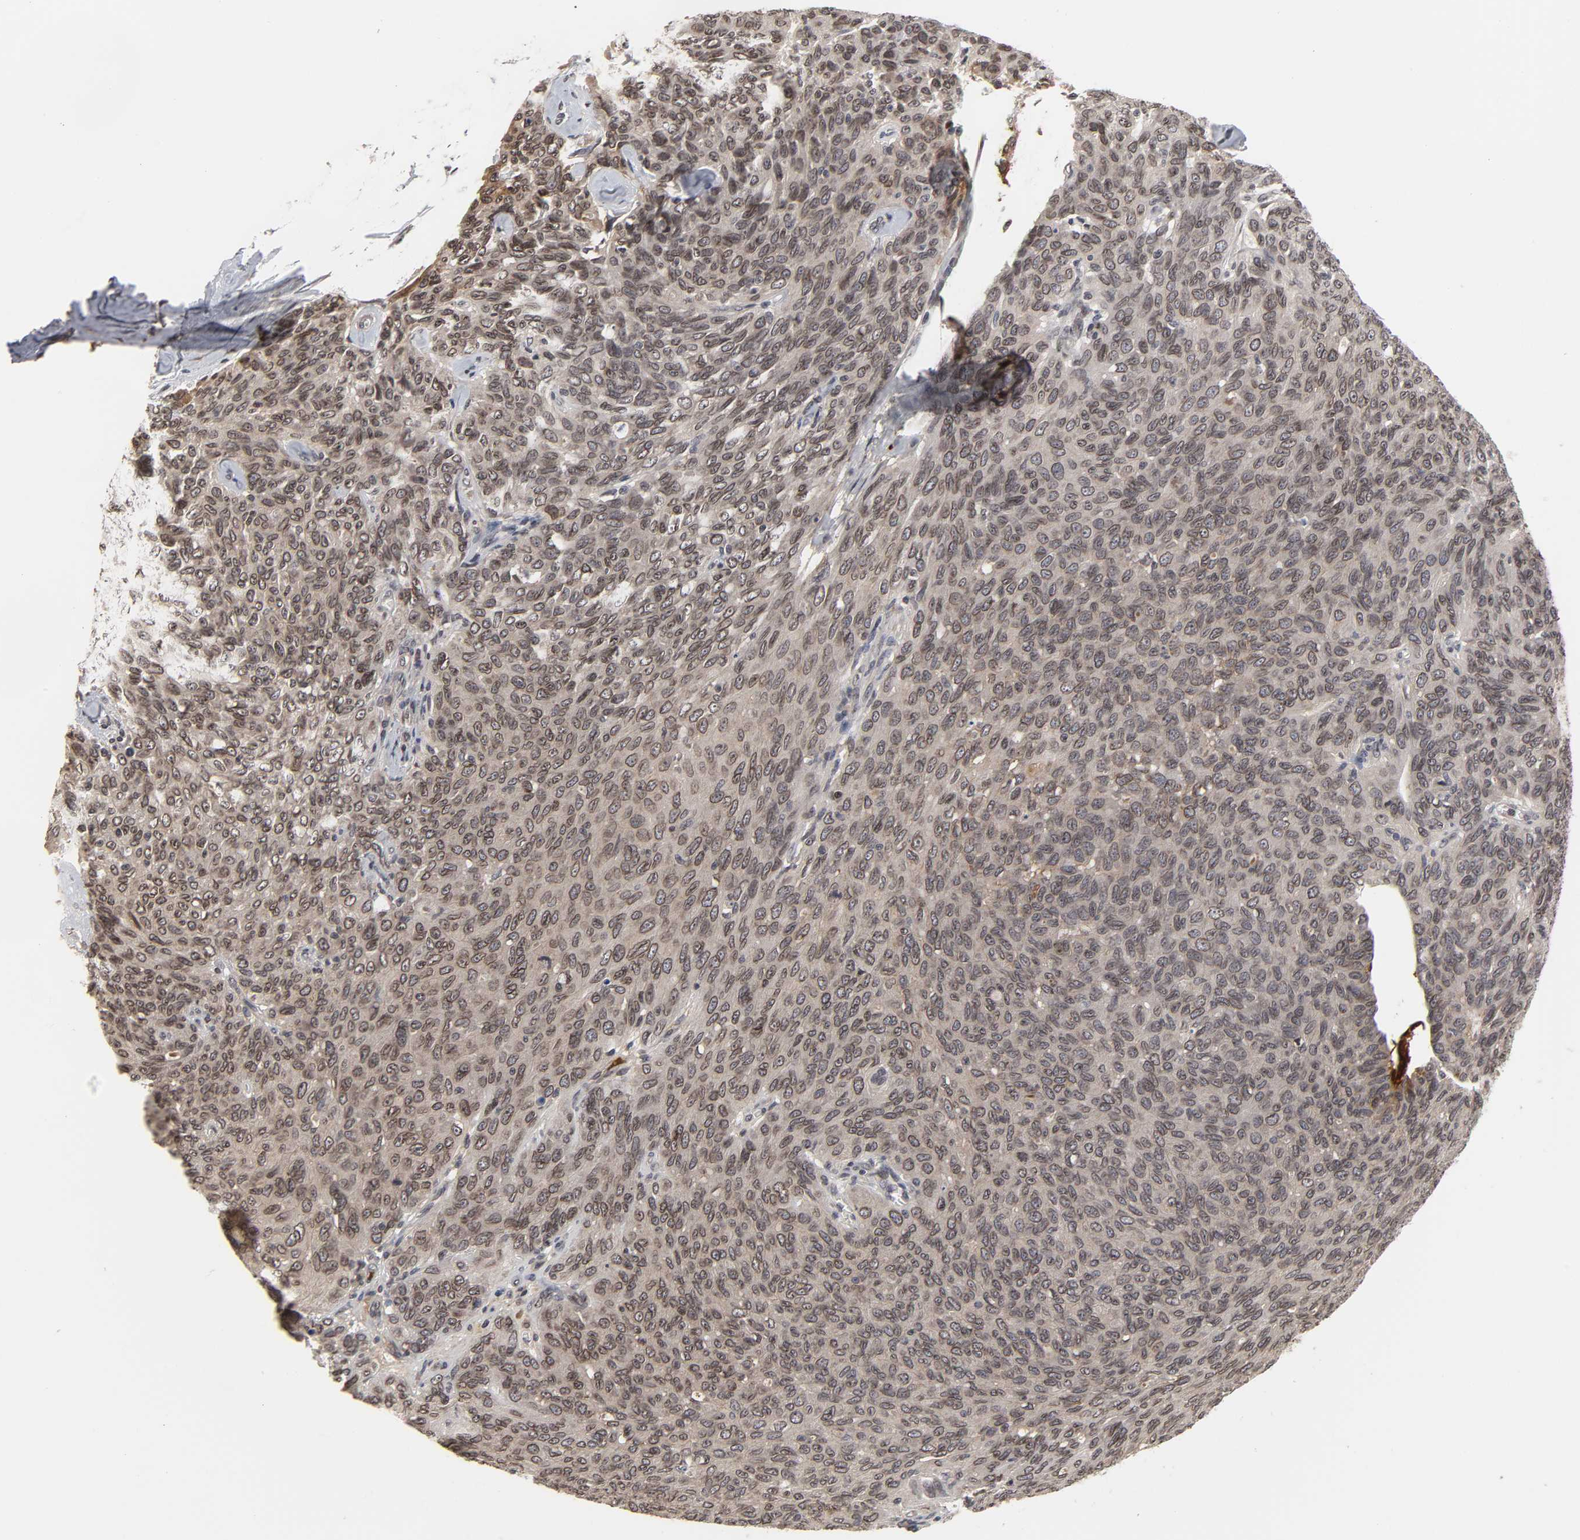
{"staining": {"intensity": "moderate", "quantity": "25%-75%", "location": "cytoplasmic/membranous,nuclear"}, "tissue": "ovarian cancer", "cell_type": "Tumor cells", "image_type": "cancer", "snomed": [{"axis": "morphology", "description": "Carcinoma, endometroid"}, {"axis": "topography", "description": "Ovary"}], "caption": "Human ovarian cancer (endometroid carcinoma) stained for a protein (brown) reveals moderate cytoplasmic/membranous and nuclear positive positivity in approximately 25%-75% of tumor cells.", "gene": "CPN2", "patient": {"sex": "female", "age": 60}}